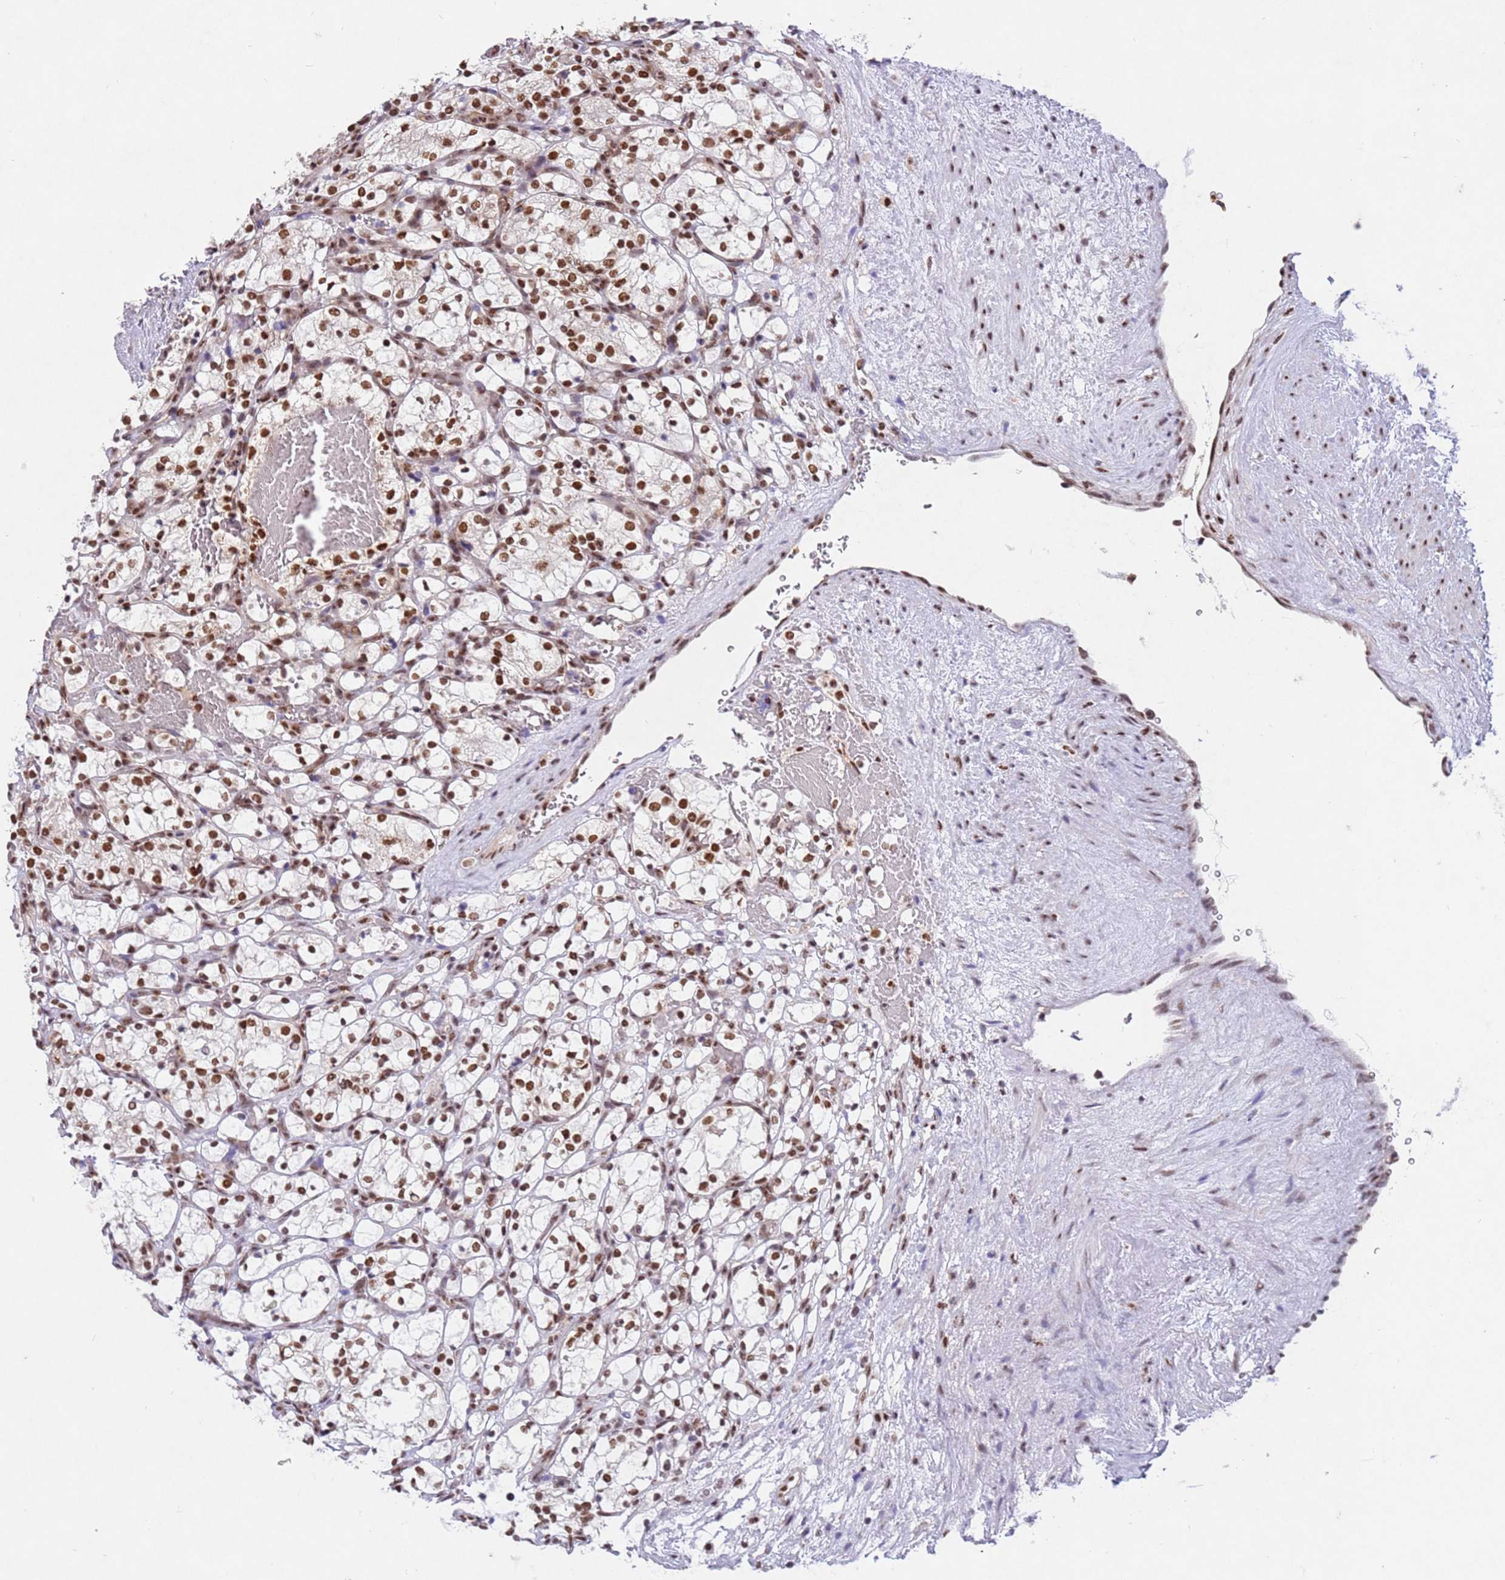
{"staining": {"intensity": "moderate", "quantity": ">75%", "location": "nuclear"}, "tissue": "renal cancer", "cell_type": "Tumor cells", "image_type": "cancer", "snomed": [{"axis": "morphology", "description": "Adenocarcinoma, NOS"}, {"axis": "topography", "description": "Kidney"}], "caption": "DAB immunohistochemical staining of human renal cancer reveals moderate nuclear protein expression in about >75% of tumor cells. (Stains: DAB in brown, nuclei in blue, Microscopy: brightfield microscopy at high magnification).", "gene": "ESF1", "patient": {"sex": "female", "age": 69}}